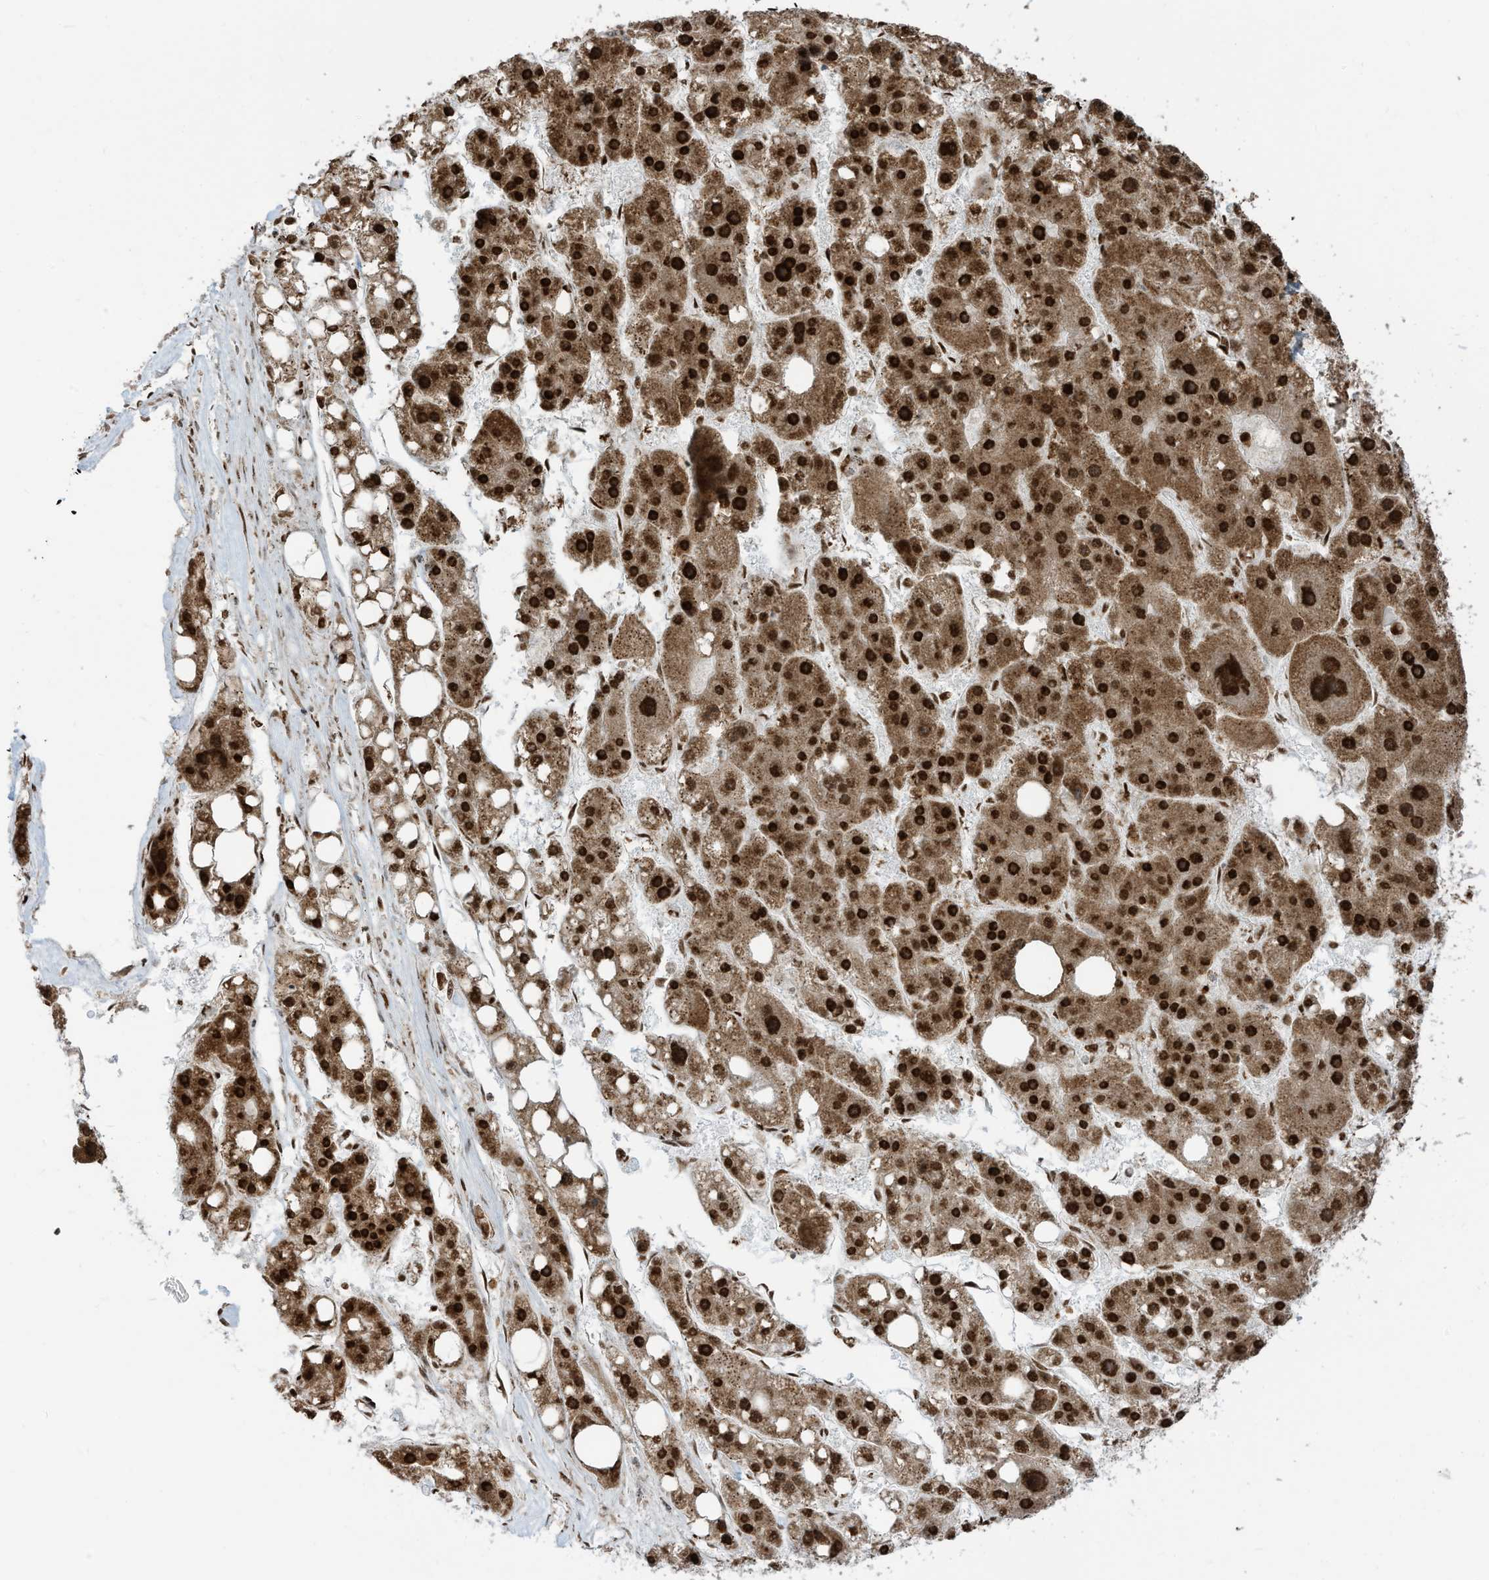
{"staining": {"intensity": "strong", "quantity": ">75%", "location": "cytoplasmic/membranous,nuclear"}, "tissue": "liver cancer", "cell_type": "Tumor cells", "image_type": "cancer", "snomed": [{"axis": "morphology", "description": "Carcinoma, Hepatocellular, NOS"}, {"axis": "topography", "description": "Liver"}], "caption": "Liver hepatocellular carcinoma tissue demonstrates strong cytoplasmic/membranous and nuclear staining in about >75% of tumor cells, visualized by immunohistochemistry.", "gene": "LBH", "patient": {"sex": "female", "age": 61}}